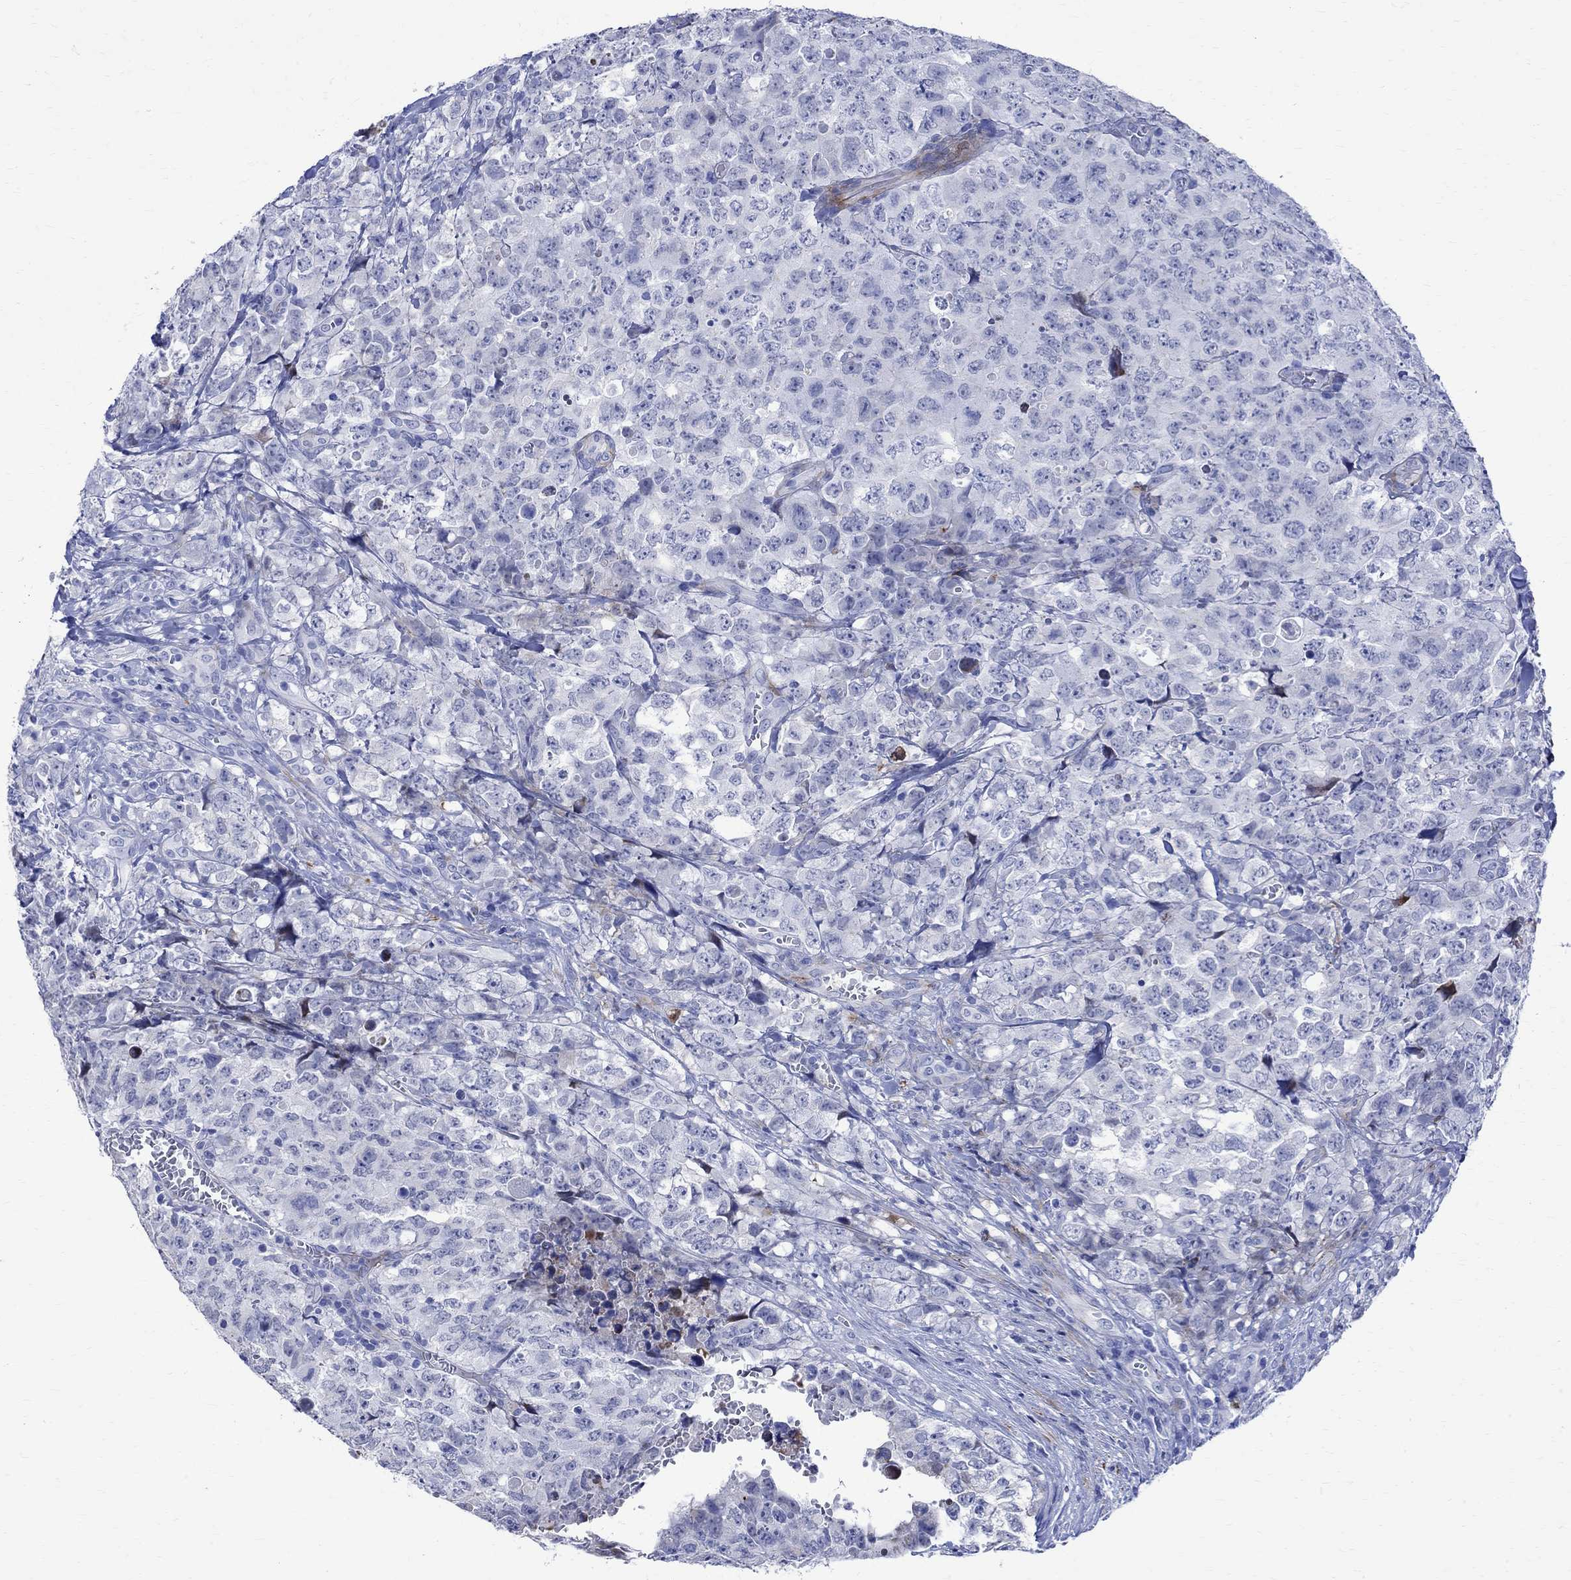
{"staining": {"intensity": "negative", "quantity": "none", "location": "none"}, "tissue": "testis cancer", "cell_type": "Tumor cells", "image_type": "cancer", "snomed": [{"axis": "morphology", "description": "Carcinoma, Embryonal, NOS"}, {"axis": "topography", "description": "Testis"}], "caption": "DAB immunohistochemical staining of human testis embryonal carcinoma reveals no significant staining in tumor cells.", "gene": "PARVB", "patient": {"sex": "male", "age": 23}}